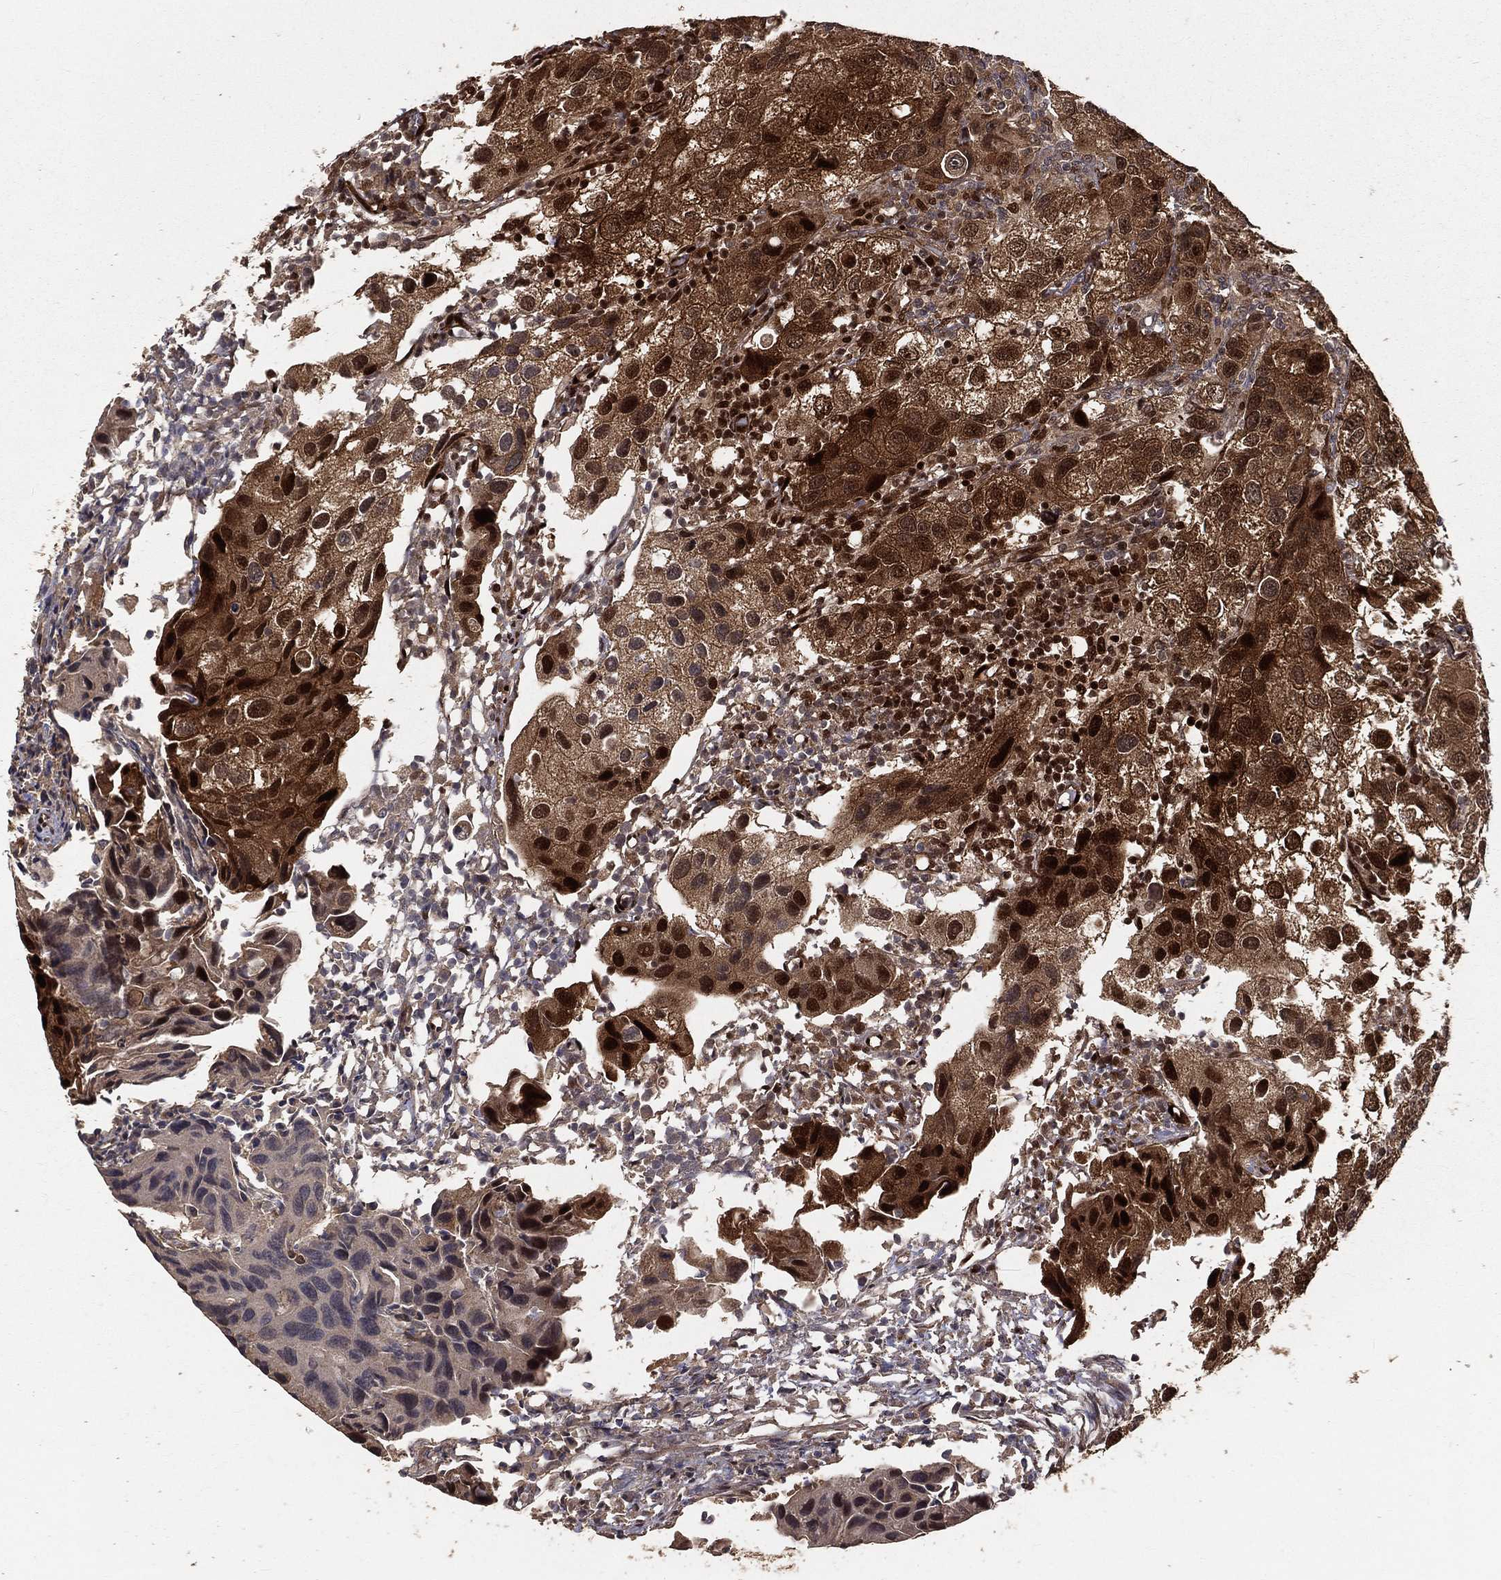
{"staining": {"intensity": "strong", "quantity": "25%-75%", "location": "cytoplasmic/membranous,nuclear"}, "tissue": "urothelial cancer", "cell_type": "Tumor cells", "image_type": "cancer", "snomed": [{"axis": "morphology", "description": "Urothelial carcinoma, High grade"}, {"axis": "topography", "description": "Urinary bladder"}], "caption": "An image showing strong cytoplasmic/membranous and nuclear staining in approximately 25%-75% of tumor cells in urothelial carcinoma (high-grade), as visualized by brown immunohistochemical staining.", "gene": "MAPK1", "patient": {"sex": "male", "age": 79}}